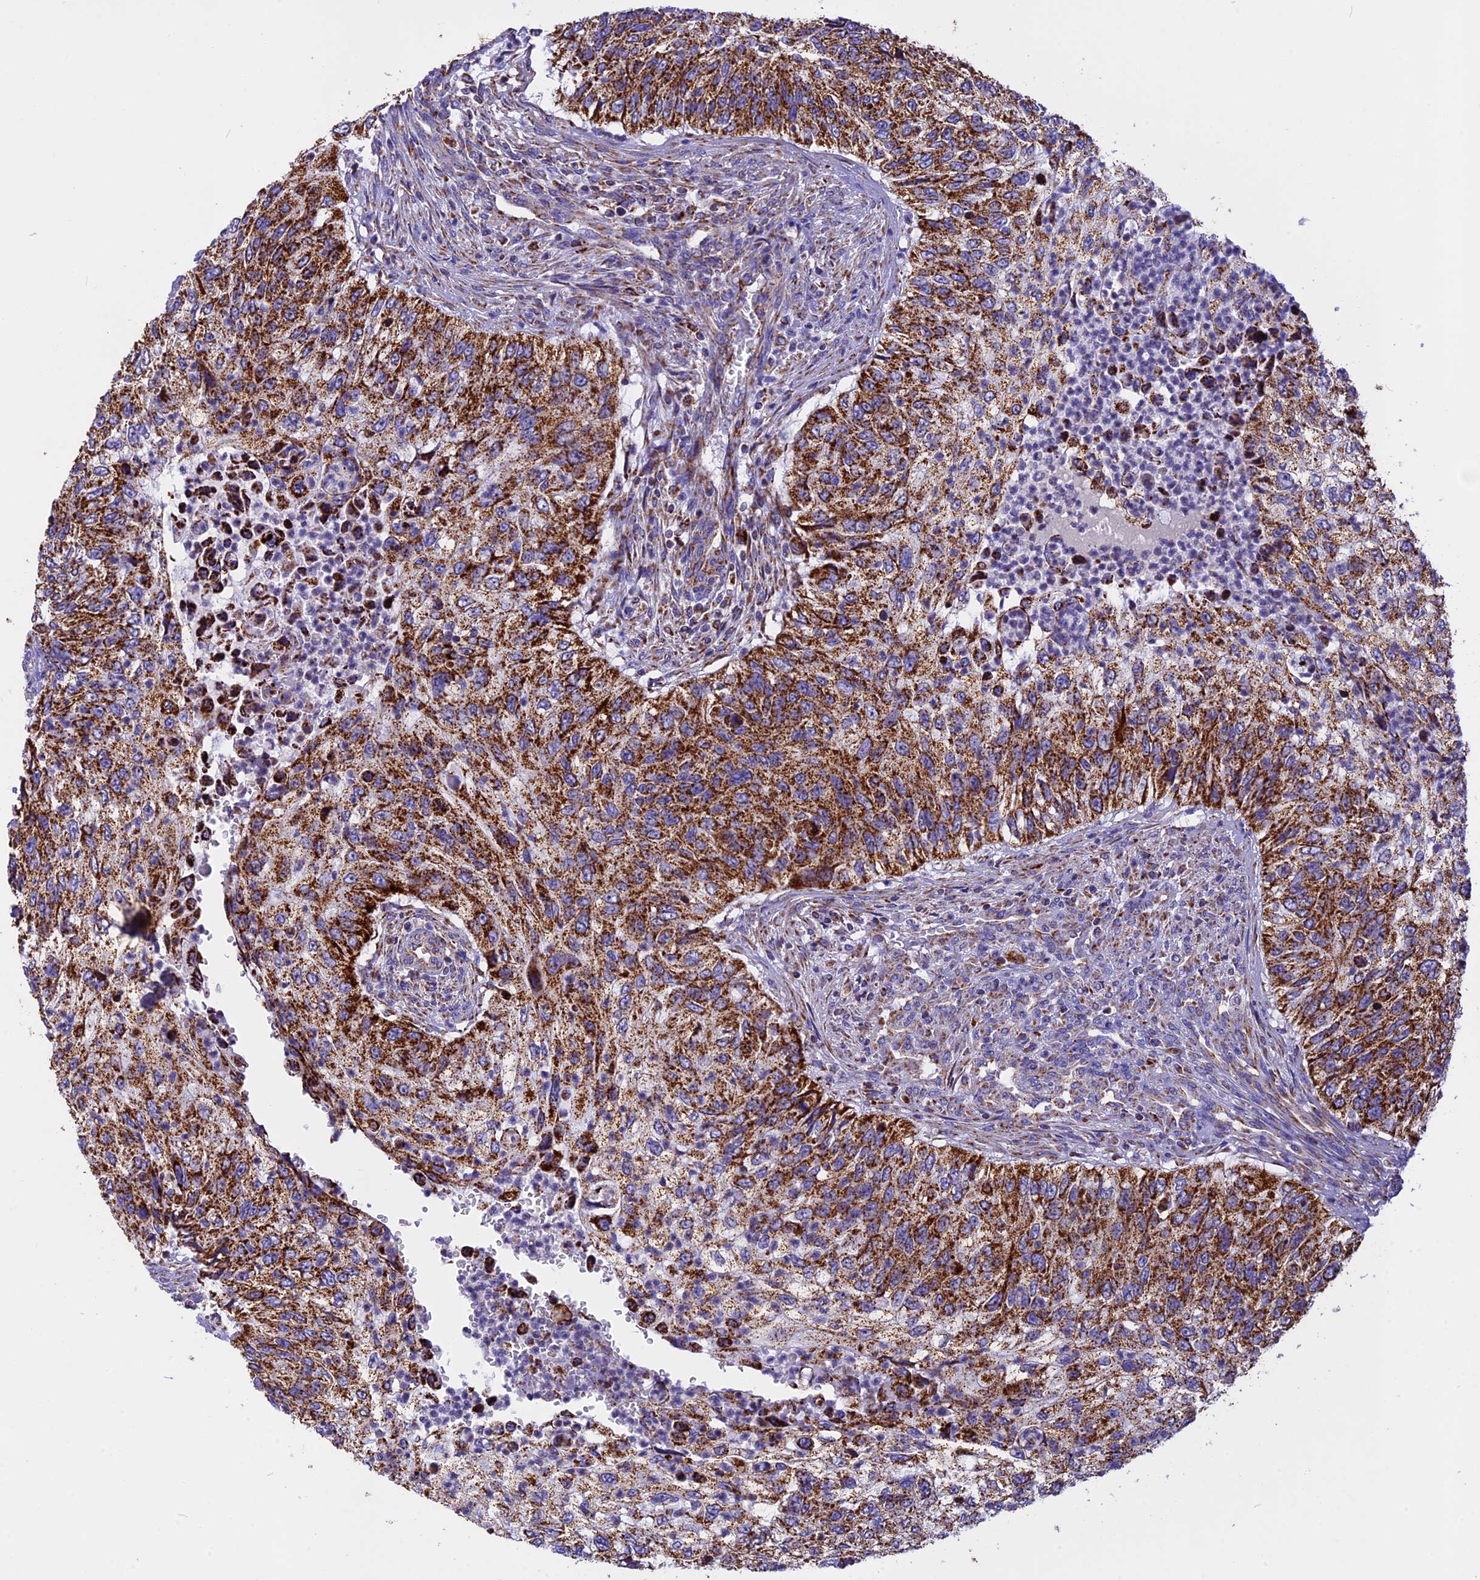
{"staining": {"intensity": "strong", "quantity": ">75%", "location": "cytoplasmic/membranous"}, "tissue": "urothelial cancer", "cell_type": "Tumor cells", "image_type": "cancer", "snomed": [{"axis": "morphology", "description": "Urothelial carcinoma, High grade"}, {"axis": "topography", "description": "Urinary bladder"}], "caption": "Immunohistochemistry (IHC) (DAB) staining of urothelial cancer demonstrates strong cytoplasmic/membranous protein positivity in approximately >75% of tumor cells.", "gene": "VDAC2", "patient": {"sex": "female", "age": 60}}